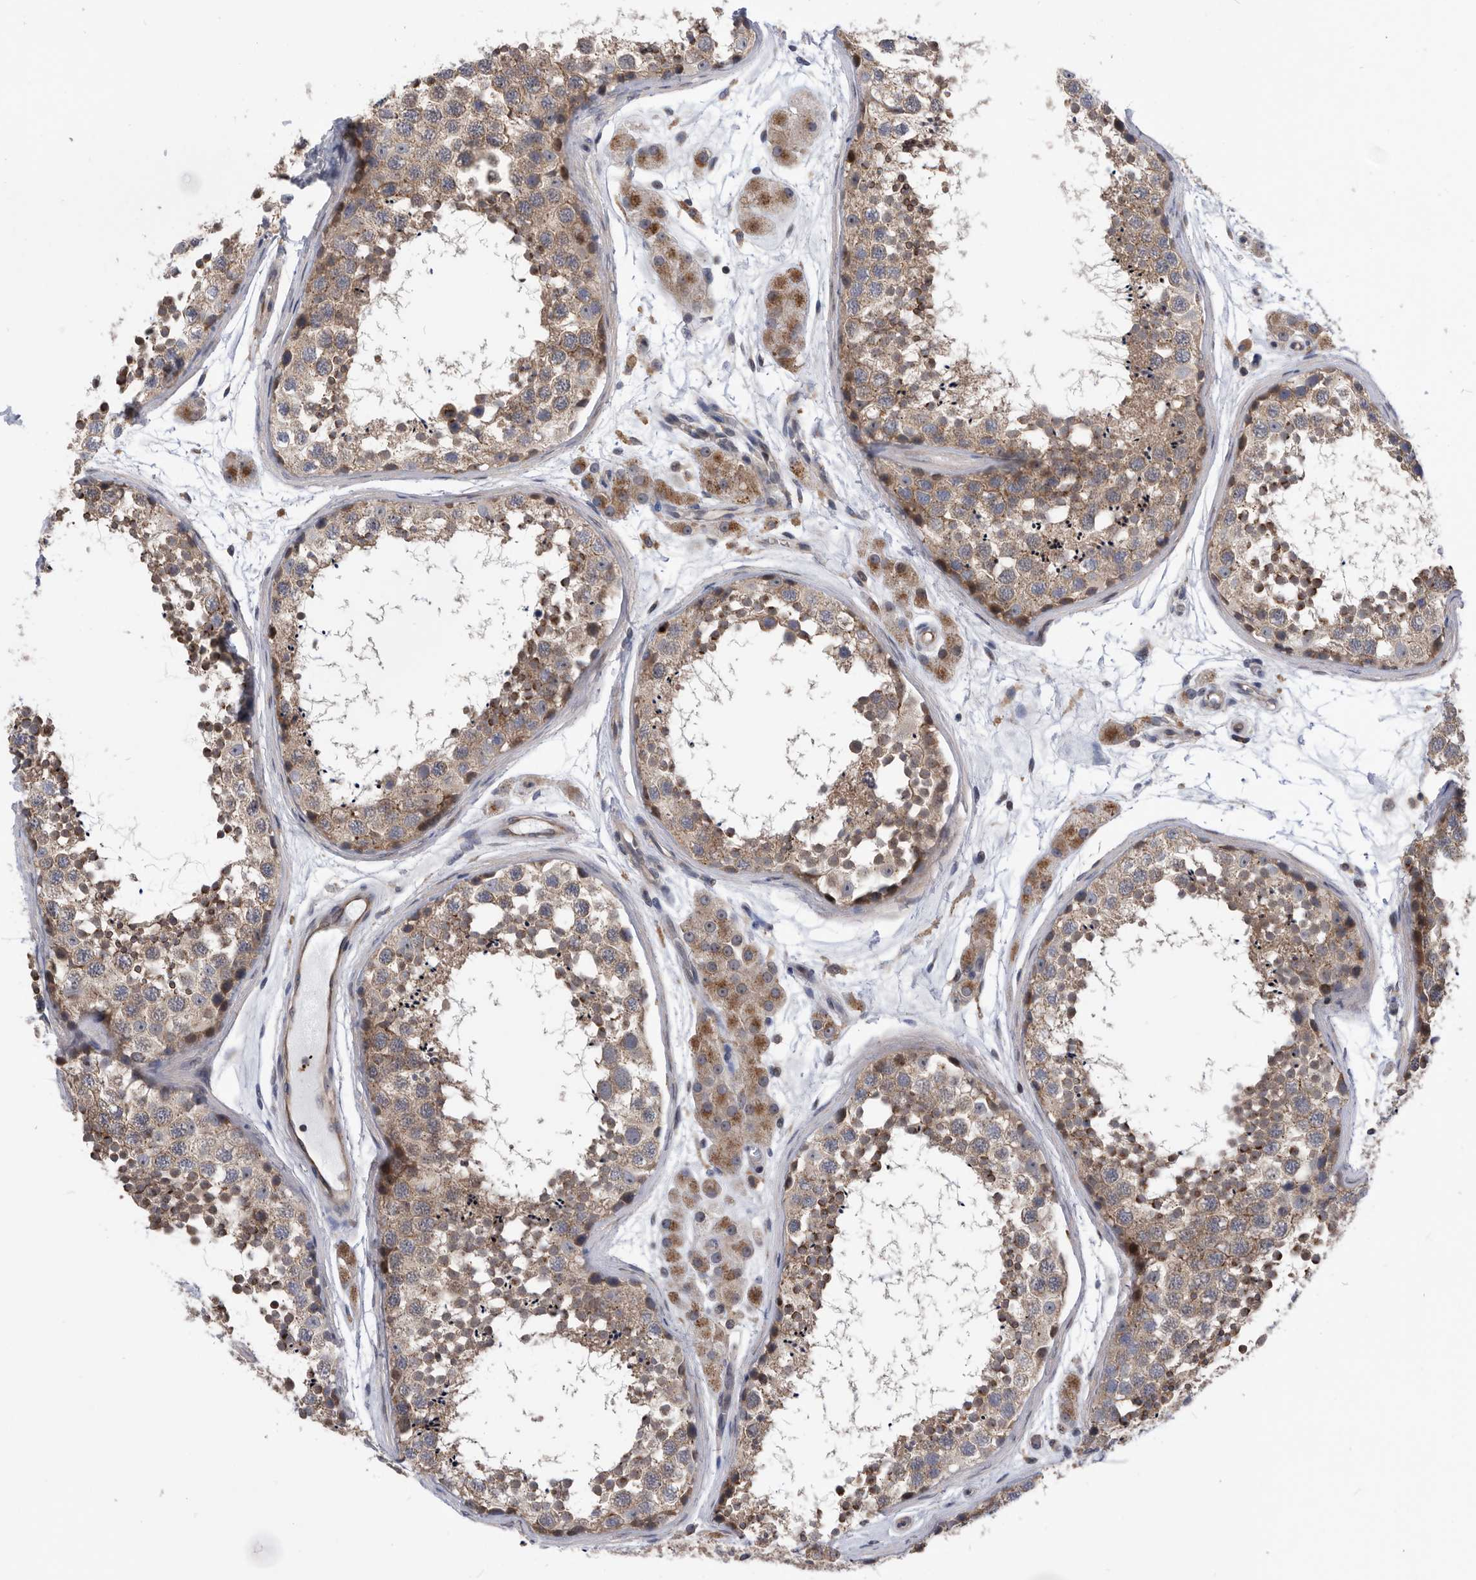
{"staining": {"intensity": "moderate", "quantity": "25%-75%", "location": "cytoplasmic/membranous"}, "tissue": "testis", "cell_type": "Cells in seminiferous ducts", "image_type": "normal", "snomed": [{"axis": "morphology", "description": "Normal tissue, NOS"}, {"axis": "topography", "description": "Testis"}], "caption": "Immunohistochemistry (IHC) (DAB) staining of unremarkable testis reveals moderate cytoplasmic/membranous protein positivity in approximately 25%-75% of cells in seminiferous ducts. (Stains: DAB in brown, nuclei in blue, Microscopy: brightfield microscopy at high magnification).", "gene": "BAIAP3", "patient": {"sex": "male", "age": 56}}